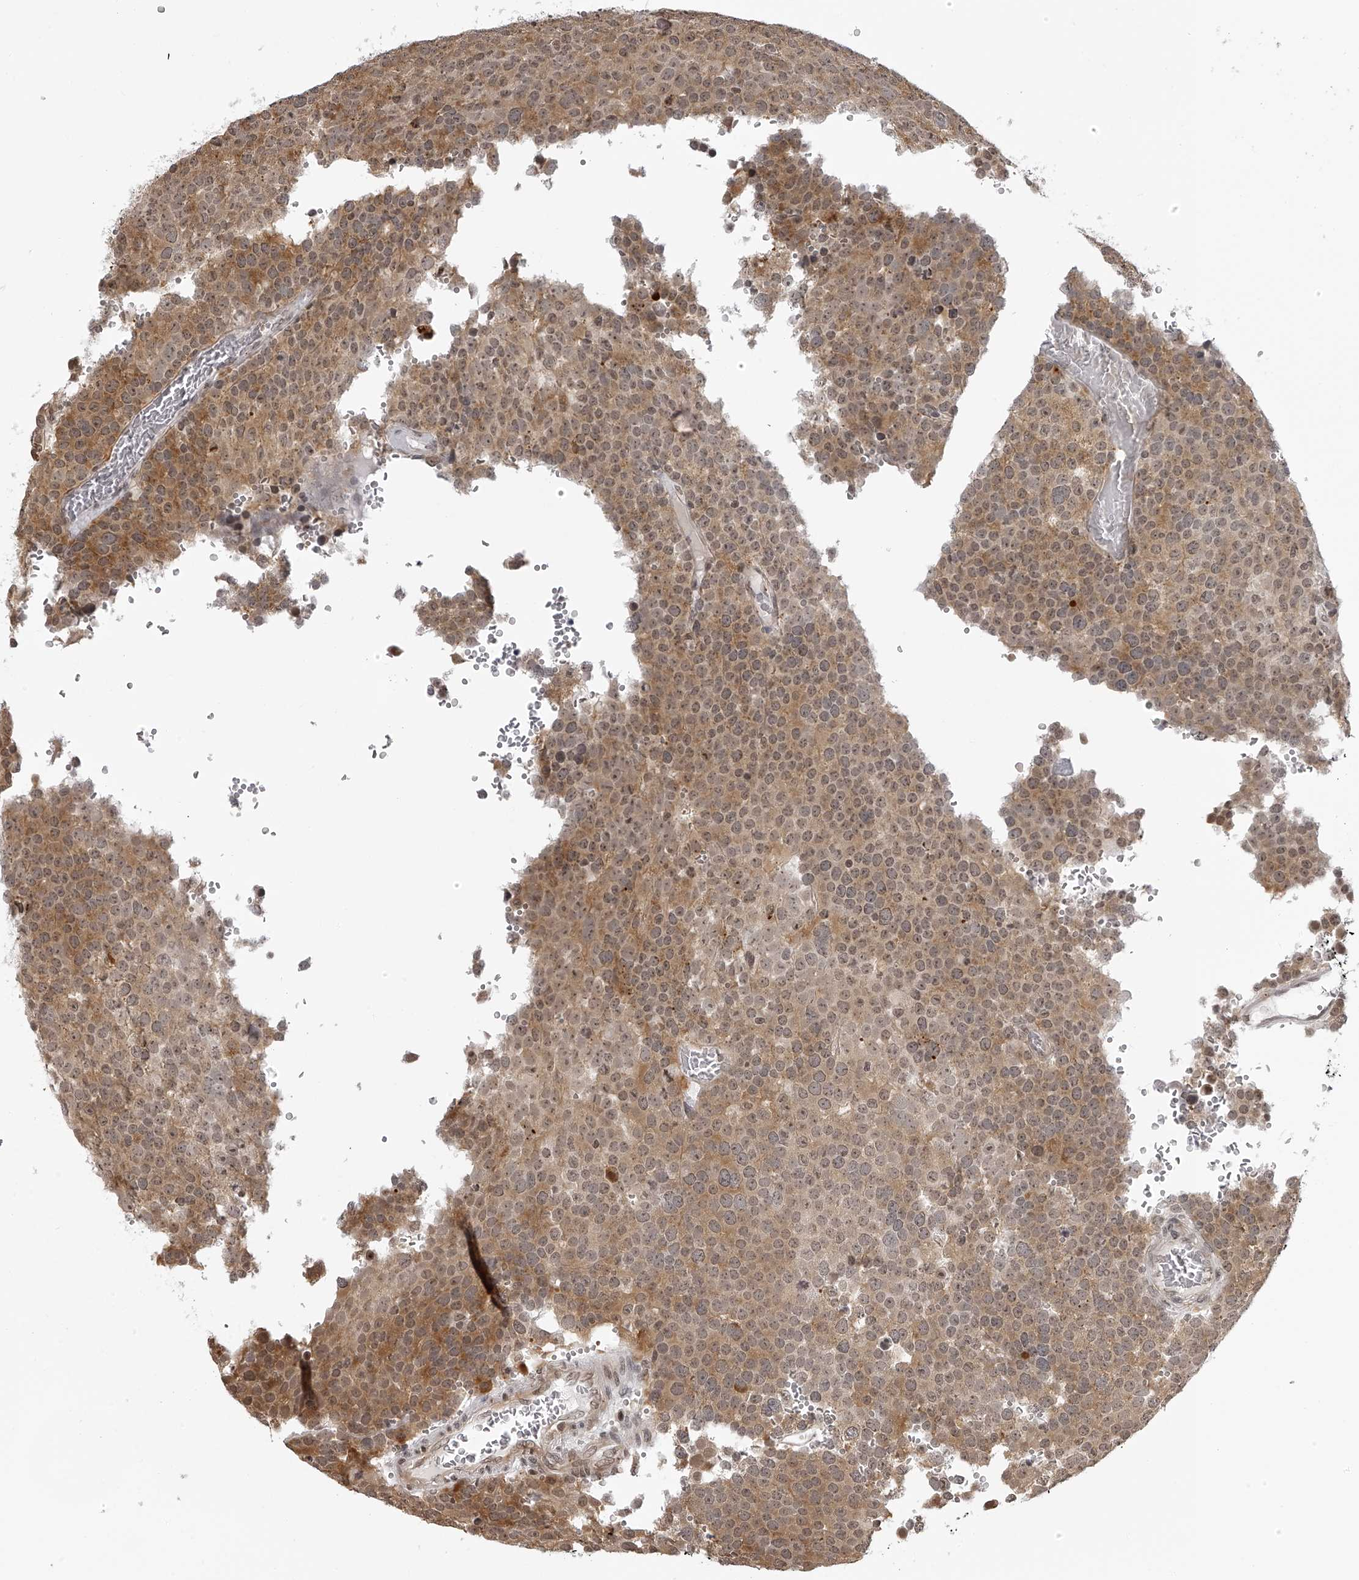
{"staining": {"intensity": "moderate", "quantity": "25%-75%", "location": "cytoplasmic/membranous,nuclear"}, "tissue": "testis cancer", "cell_type": "Tumor cells", "image_type": "cancer", "snomed": [{"axis": "morphology", "description": "Seminoma, NOS"}, {"axis": "topography", "description": "Testis"}], "caption": "Seminoma (testis) stained for a protein (brown) reveals moderate cytoplasmic/membranous and nuclear positive positivity in about 25%-75% of tumor cells.", "gene": "ODF2L", "patient": {"sex": "male", "age": 71}}